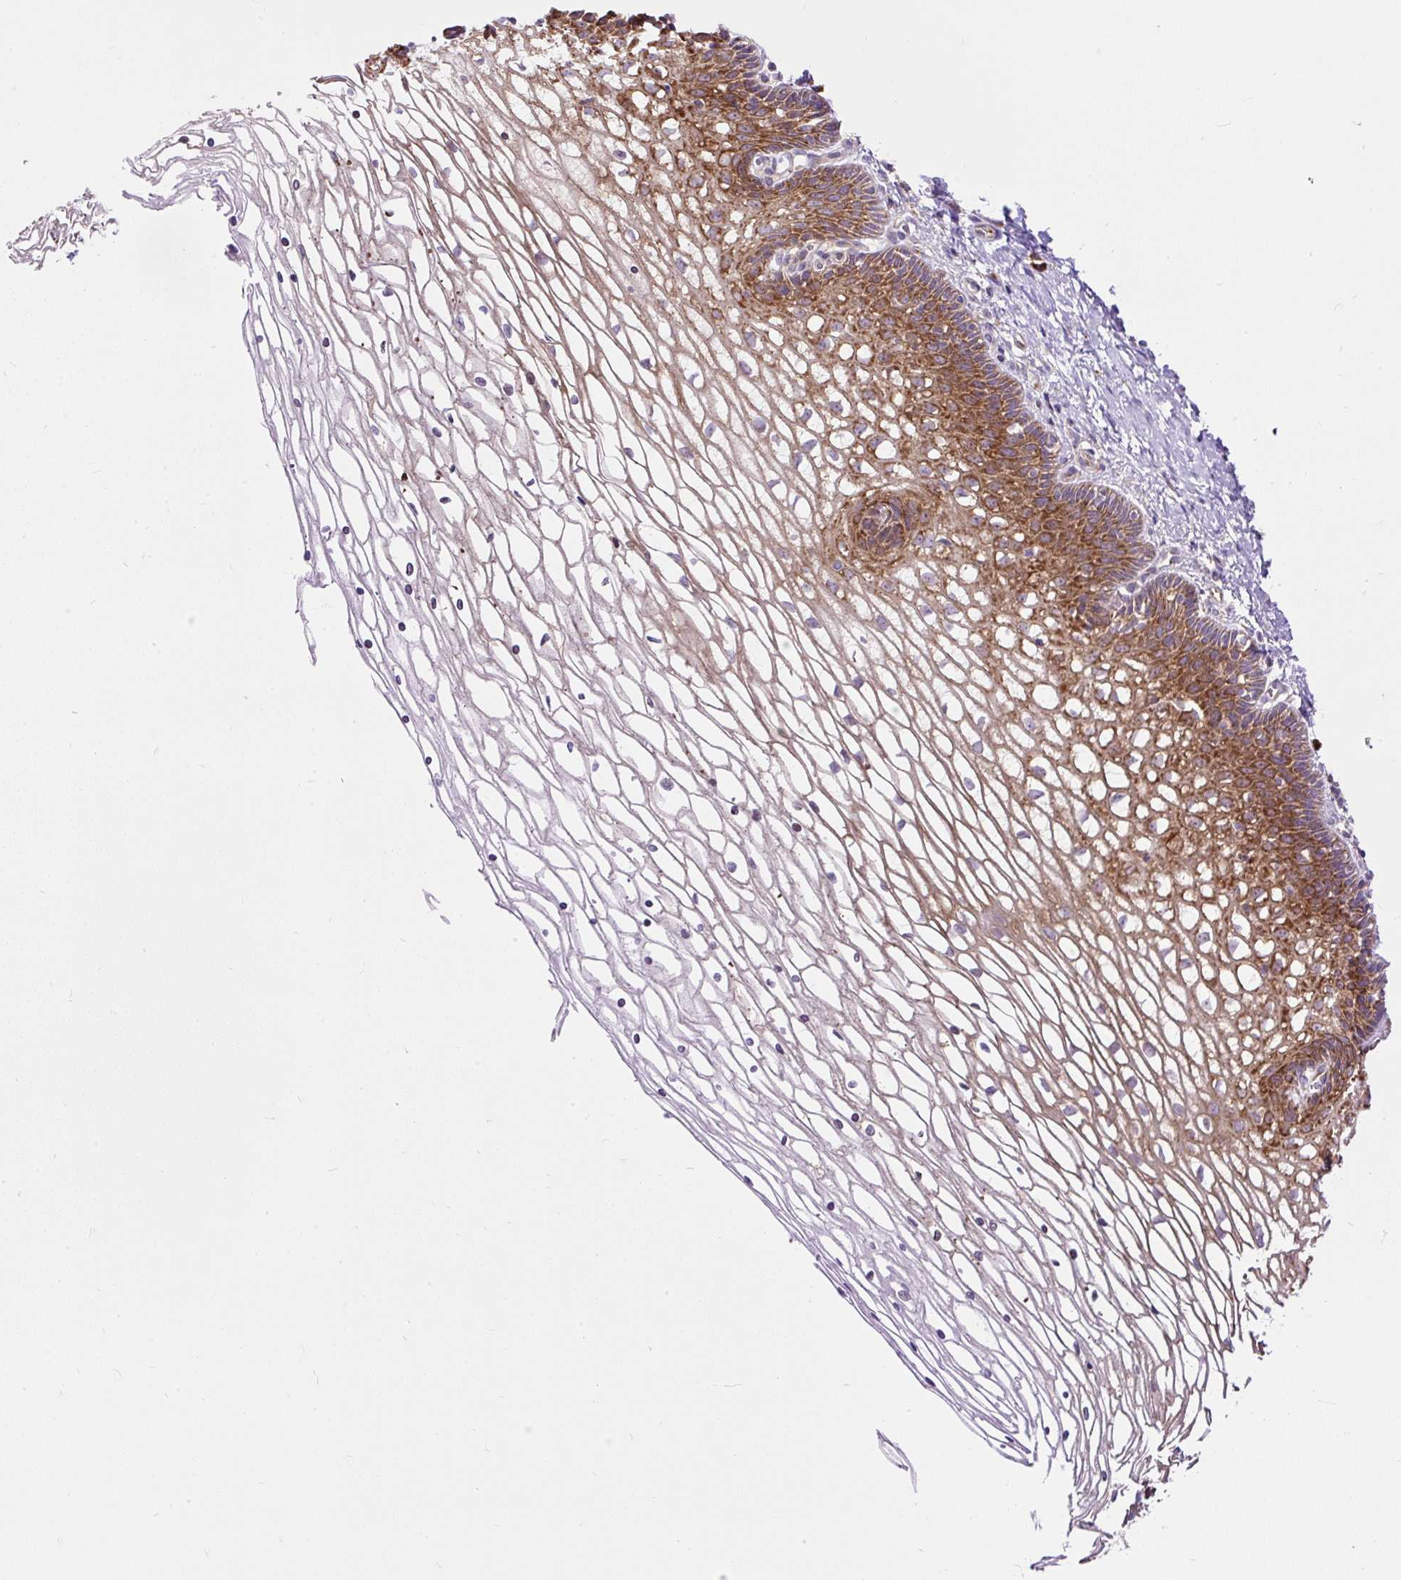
{"staining": {"intensity": "moderate", "quantity": ">75%", "location": "cytoplasmic/membranous"}, "tissue": "cervix", "cell_type": "Glandular cells", "image_type": "normal", "snomed": [{"axis": "morphology", "description": "Normal tissue, NOS"}, {"axis": "topography", "description": "Cervix"}], "caption": "The image demonstrates a brown stain indicating the presence of a protein in the cytoplasmic/membranous of glandular cells in cervix. The staining was performed using DAB to visualize the protein expression in brown, while the nuclei were stained in blue with hematoxylin (Magnification: 20x).", "gene": "RPS5", "patient": {"sex": "female", "age": 36}}